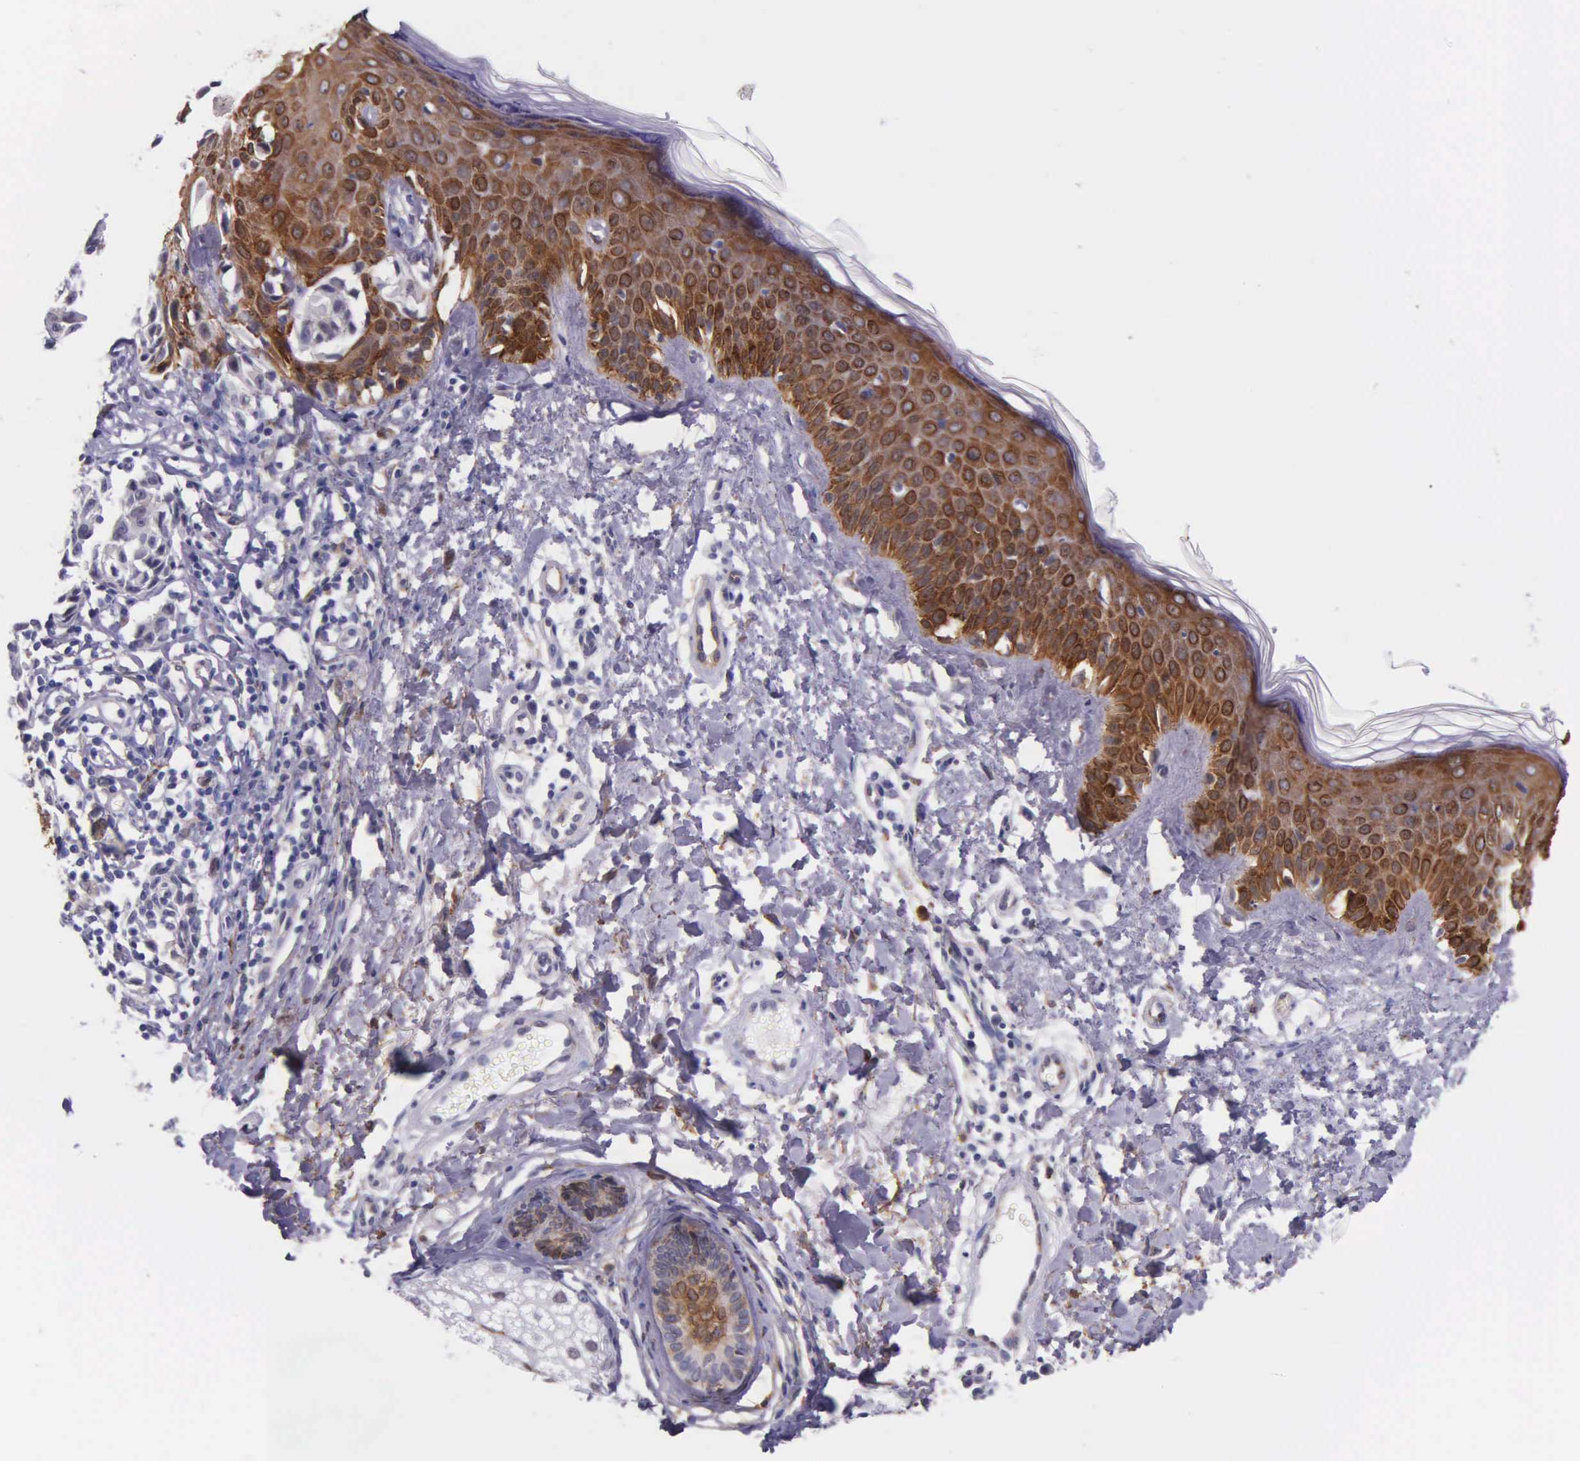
{"staining": {"intensity": "negative", "quantity": "none", "location": "none"}, "tissue": "melanoma", "cell_type": "Tumor cells", "image_type": "cancer", "snomed": [{"axis": "morphology", "description": "Malignant melanoma, NOS"}, {"axis": "topography", "description": "Skin"}], "caption": "Malignant melanoma stained for a protein using immunohistochemistry reveals no staining tumor cells.", "gene": "AHNAK2", "patient": {"sex": "male", "age": 49}}